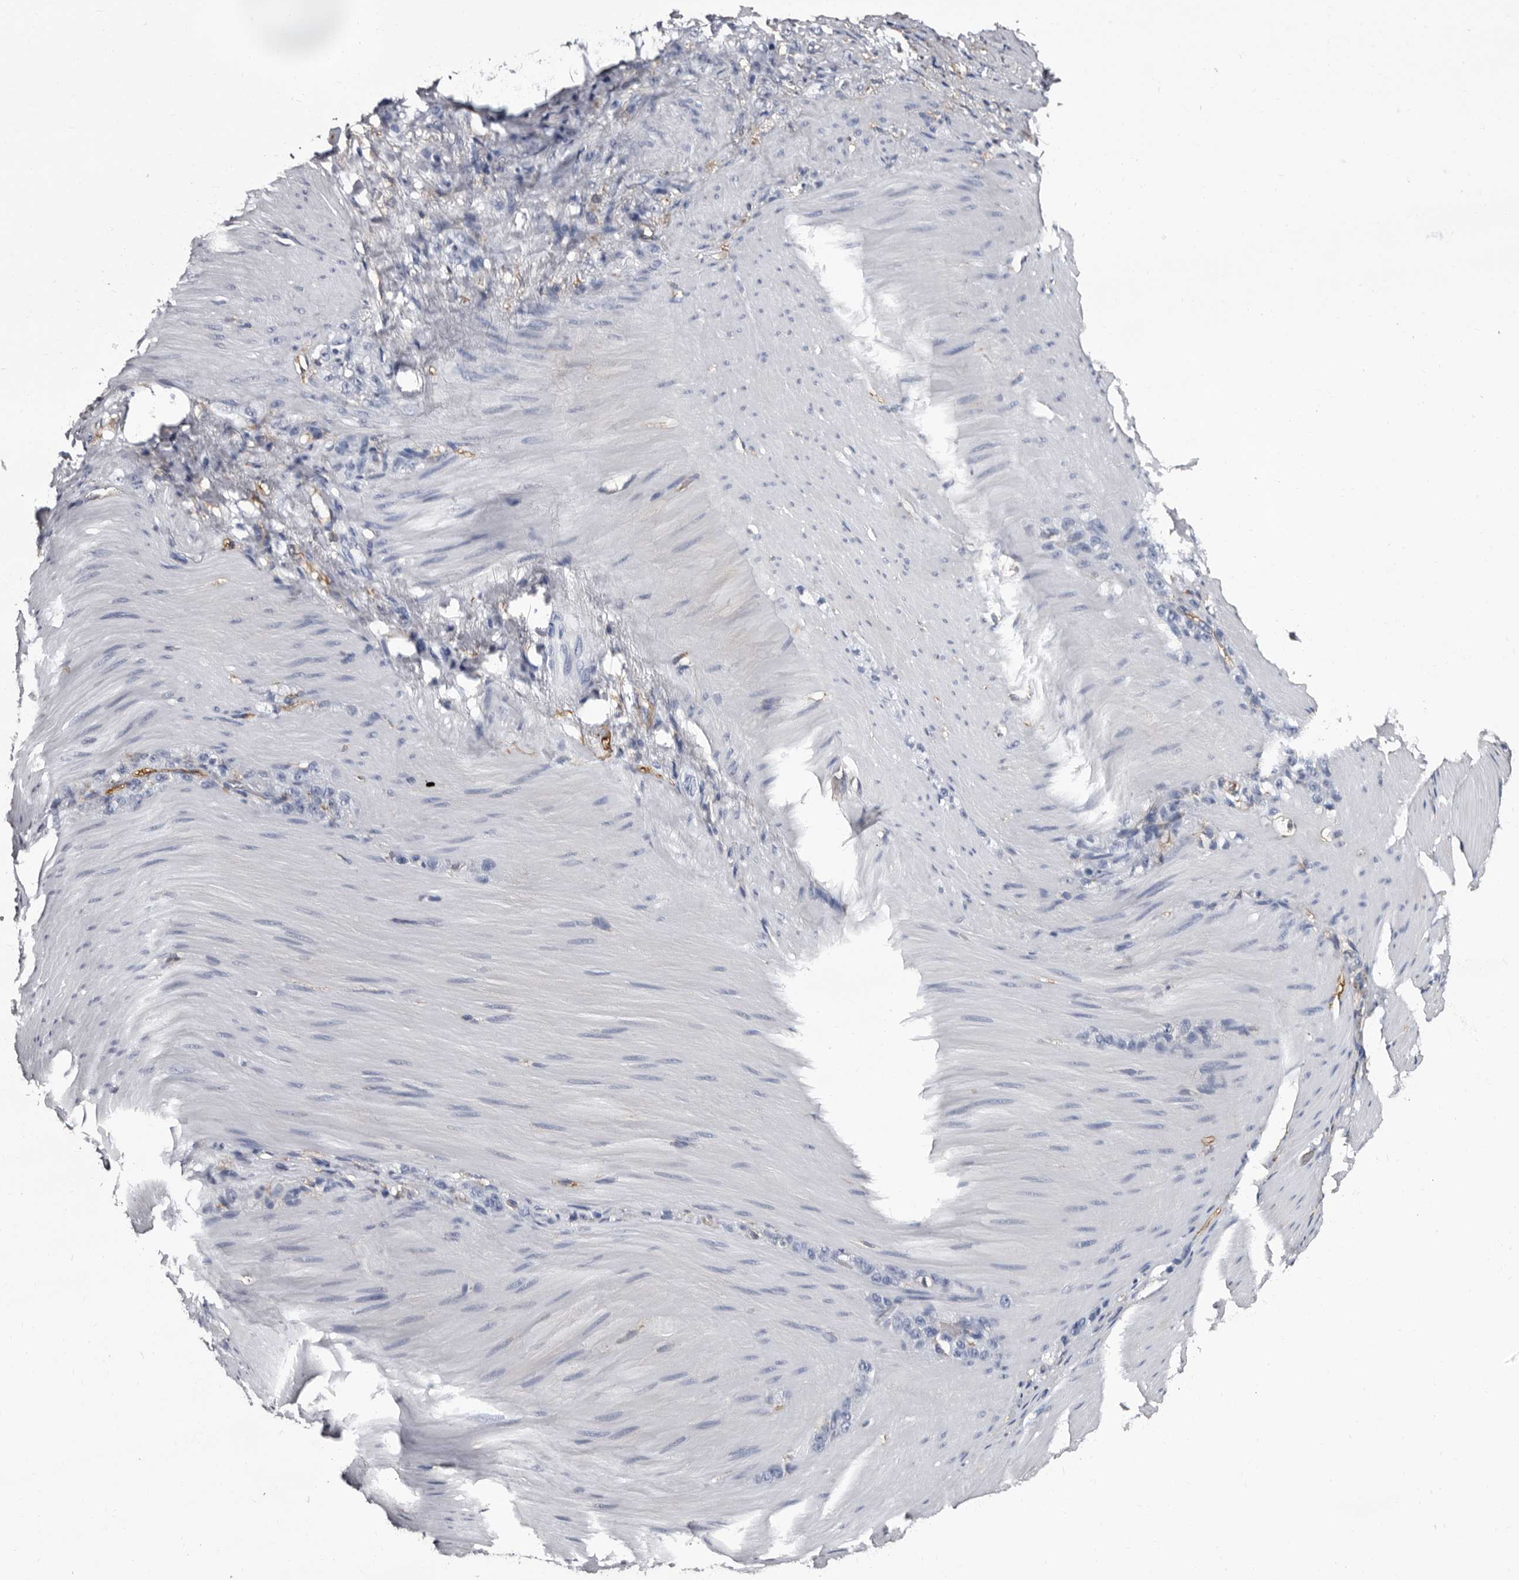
{"staining": {"intensity": "negative", "quantity": "none", "location": "none"}, "tissue": "stomach cancer", "cell_type": "Tumor cells", "image_type": "cancer", "snomed": [{"axis": "morphology", "description": "Normal tissue, NOS"}, {"axis": "morphology", "description": "Adenocarcinoma, NOS"}, {"axis": "topography", "description": "Stomach"}], "caption": "The histopathology image displays no significant staining in tumor cells of stomach cancer (adenocarcinoma).", "gene": "EPB41L3", "patient": {"sex": "male", "age": 82}}